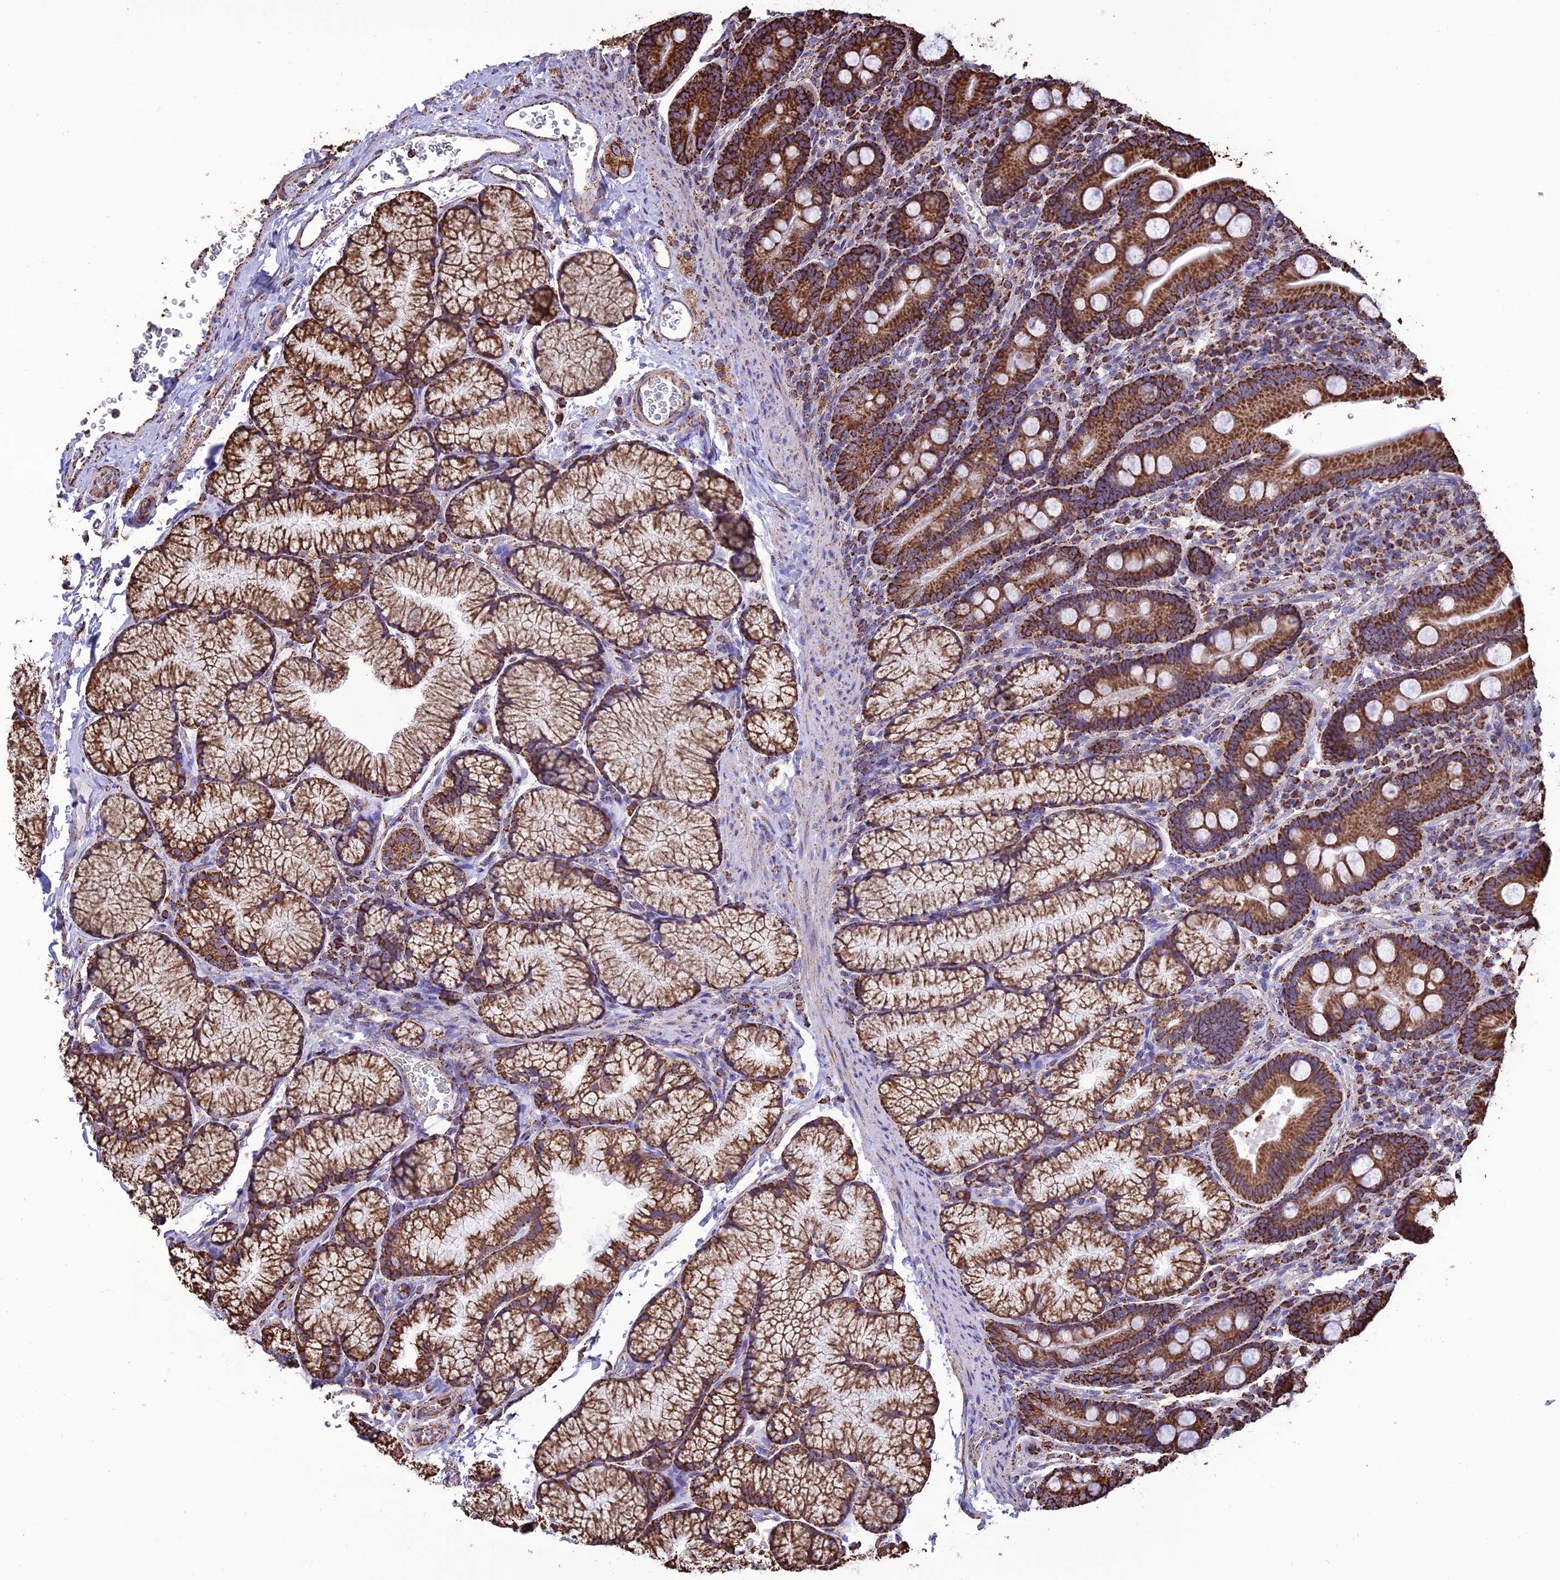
{"staining": {"intensity": "strong", "quantity": ">75%", "location": "cytoplasmic/membranous"}, "tissue": "duodenum", "cell_type": "Glandular cells", "image_type": "normal", "snomed": [{"axis": "morphology", "description": "Normal tissue, NOS"}, {"axis": "topography", "description": "Duodenum"}], "caption": "The micrograph exhibits immunohistochemical staining of benign duodenum. There is strong cytoplasmic/membranous positivity is appreciated in about >75% of glandular cells.", "gene": "NDUFAF1", "patient": {"sex": "male", "age": 35}}